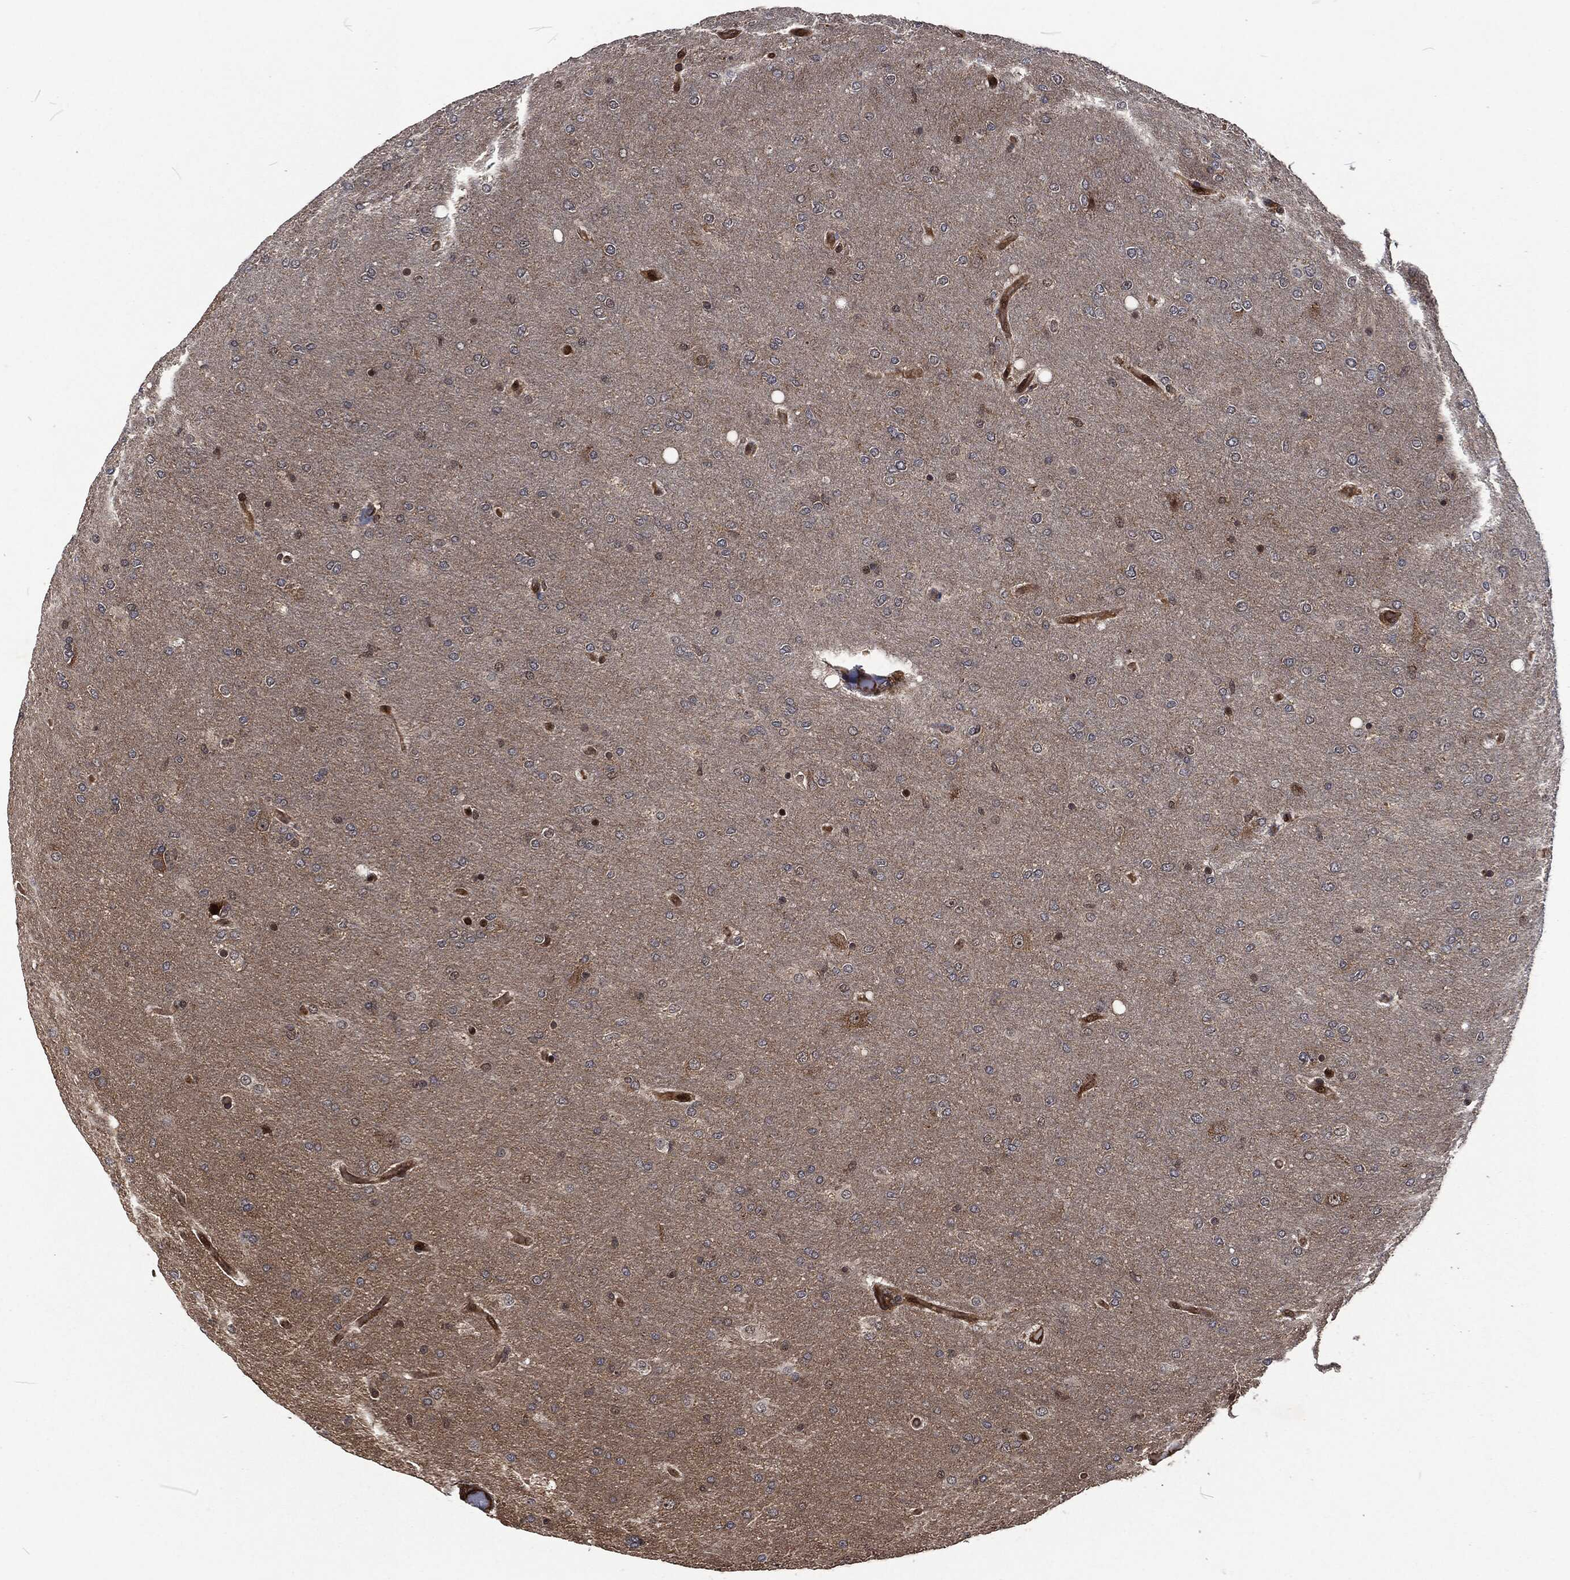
{"staining": {"intensity": "negative", "quantity": "none", "location": "none"}, "tissue": "glioma", "cell_type": "Tumor cells", "image_type": "cancer", "snomed": [{"axis": "morphology", "description": "Glioma, malignant, NOS"}, {"axis": "topography", "description": "Cerebral cortex"}], "caption": "This is a photomicrograph of immunohistochemistry (IHC) staining of glioma (malignant), which shows no expression in tumor cells. Brightfield microscopy of immunohistochemistry (IHC) stained with DAB (3,3'-diaminobenzidine) (brown) and hematoxylin (blue), captured at high magnification.", "gene": "CMPK2", "patient": {"sex": "male", "age": 58}}